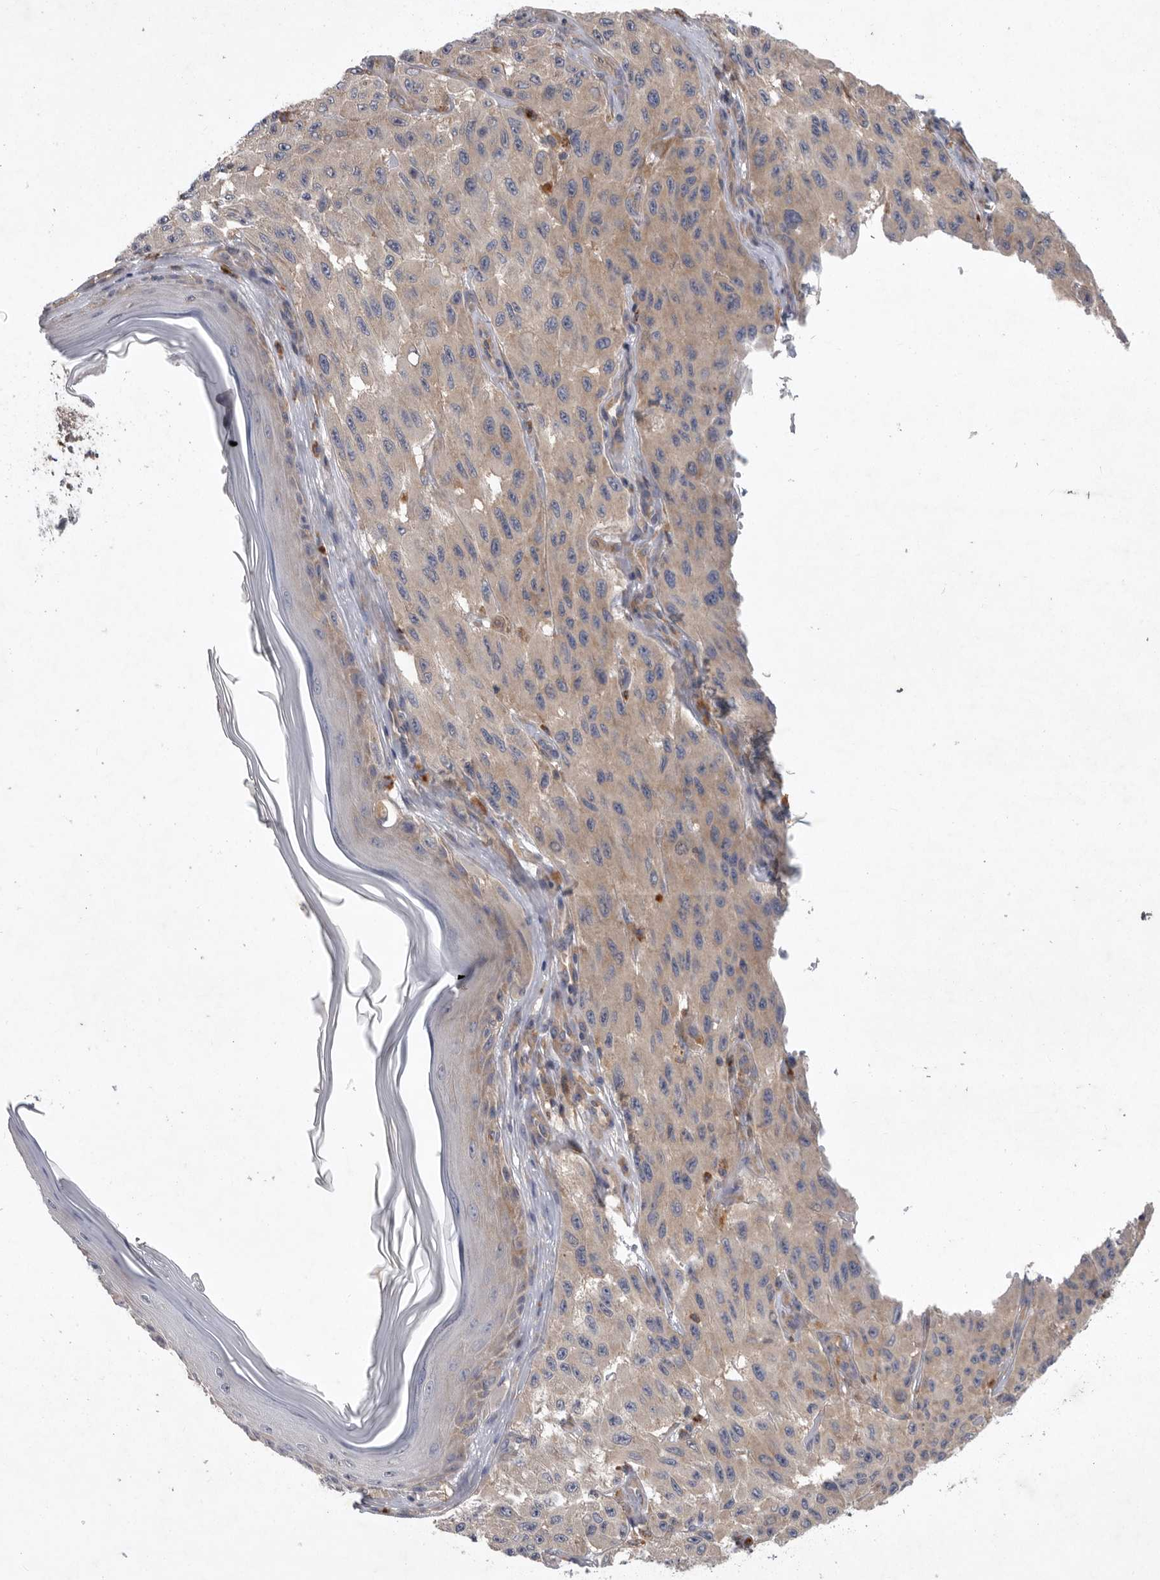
{"staining": {"intensity": "negative", "quantity": "none", "location": "none"}, "tissue": "melanoma", "cell_type": "Tumor cells", "image_type": "cancer", "snomed": [{"axis": "morphology", "description": "Malignant melanoma, NOS"}, {"axis": "topography", "description": "Skin"}], "caption": "This is an IHC photomicrograph of melanoma. There is no positivity in tumor cells.", "gene": "C1orf109", "patient": {"sex": "male", "age": 30}}